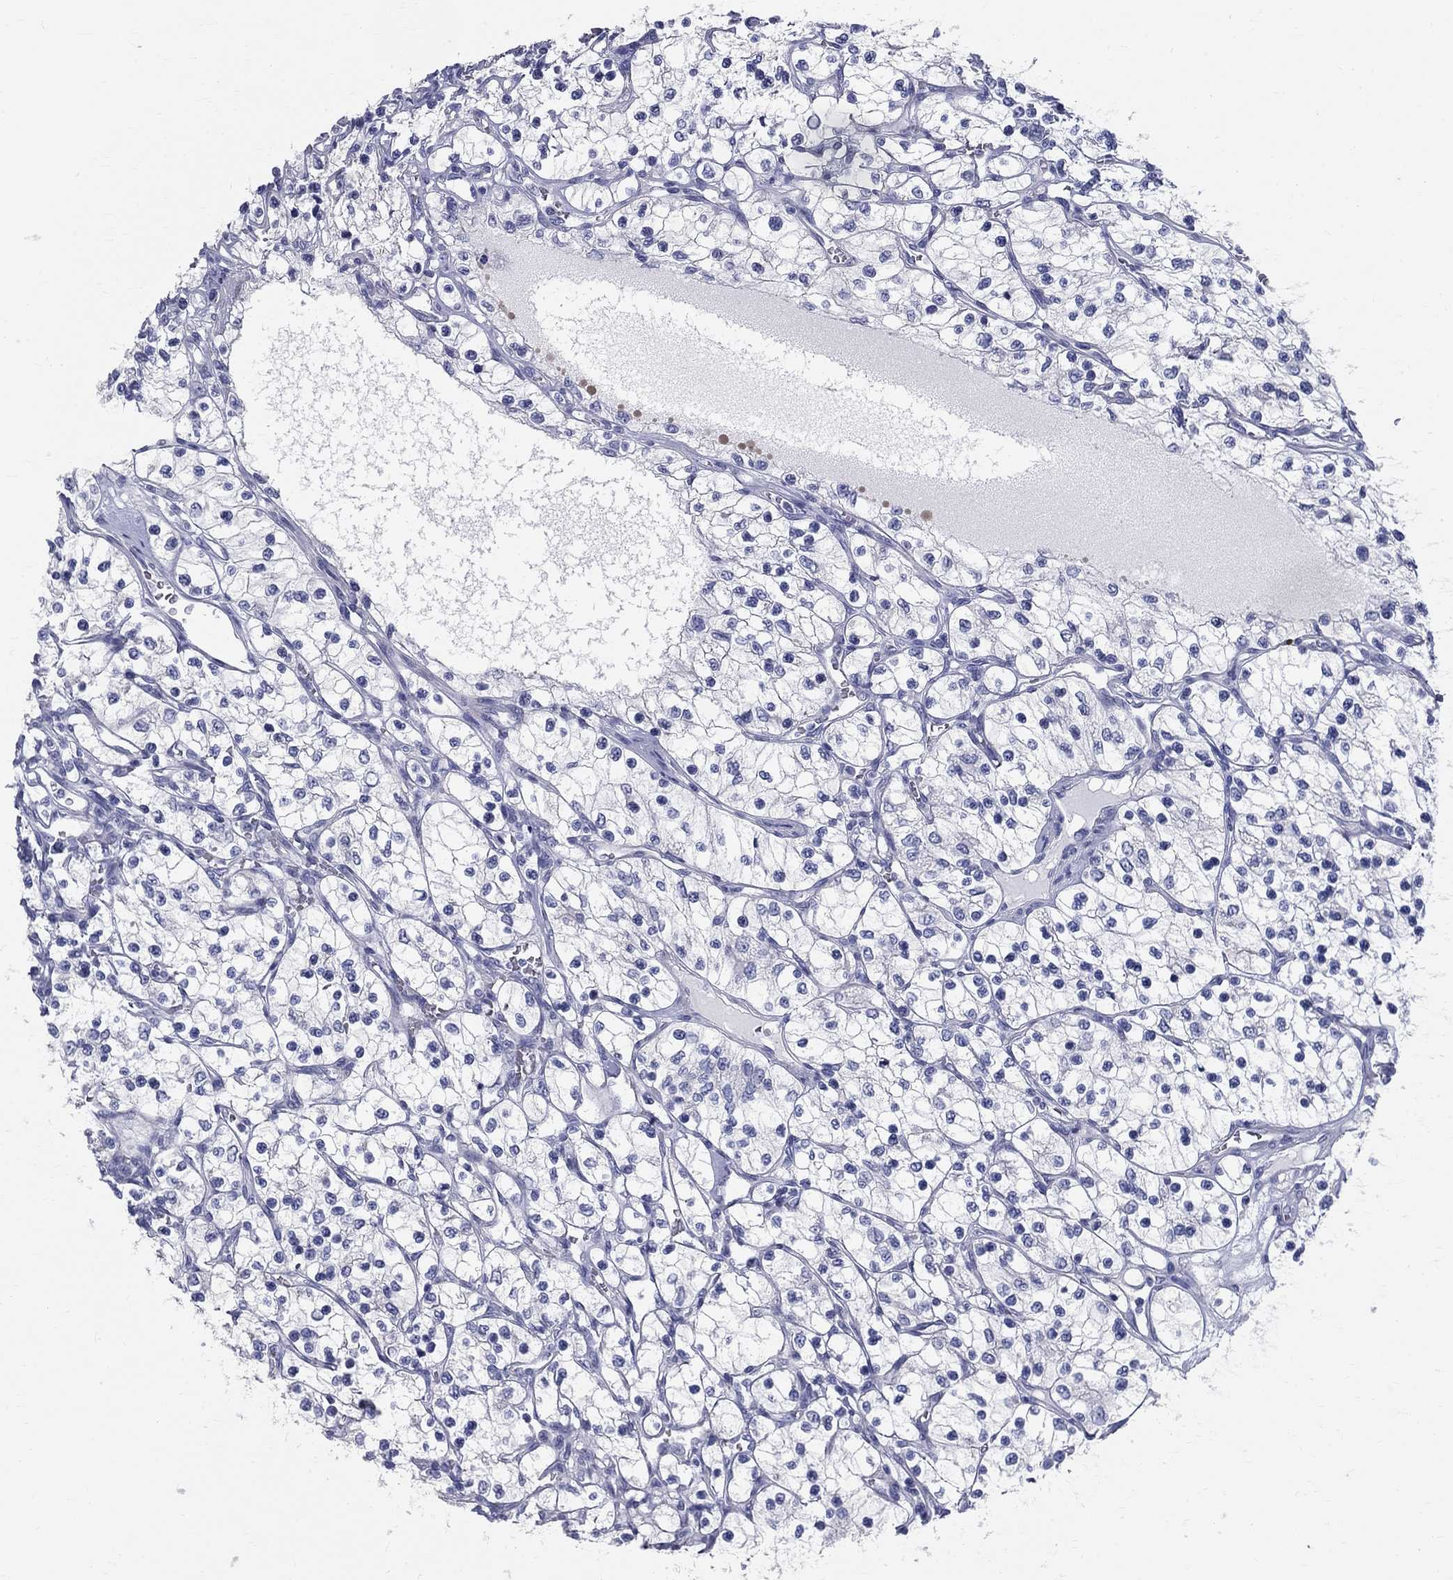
{"staining": {"intensity": "negative", "quantity": "none", "location": "none"}, "tissue": "renal cancer", "cell_type": "Tumor cells", "image_type": "cancer", "snomed": [{"axis": "morphology", "description": "Adenocarcinoma, NOS"}, {"axis": "topography", "description": "Kidney"}], "caption": "The photomicrograph exhibits no significant positivity in tumor cells of renal cancer (adenocarcinoma).", "gene": "TGM4", "patient": {"sex": "female", "age": 69}}